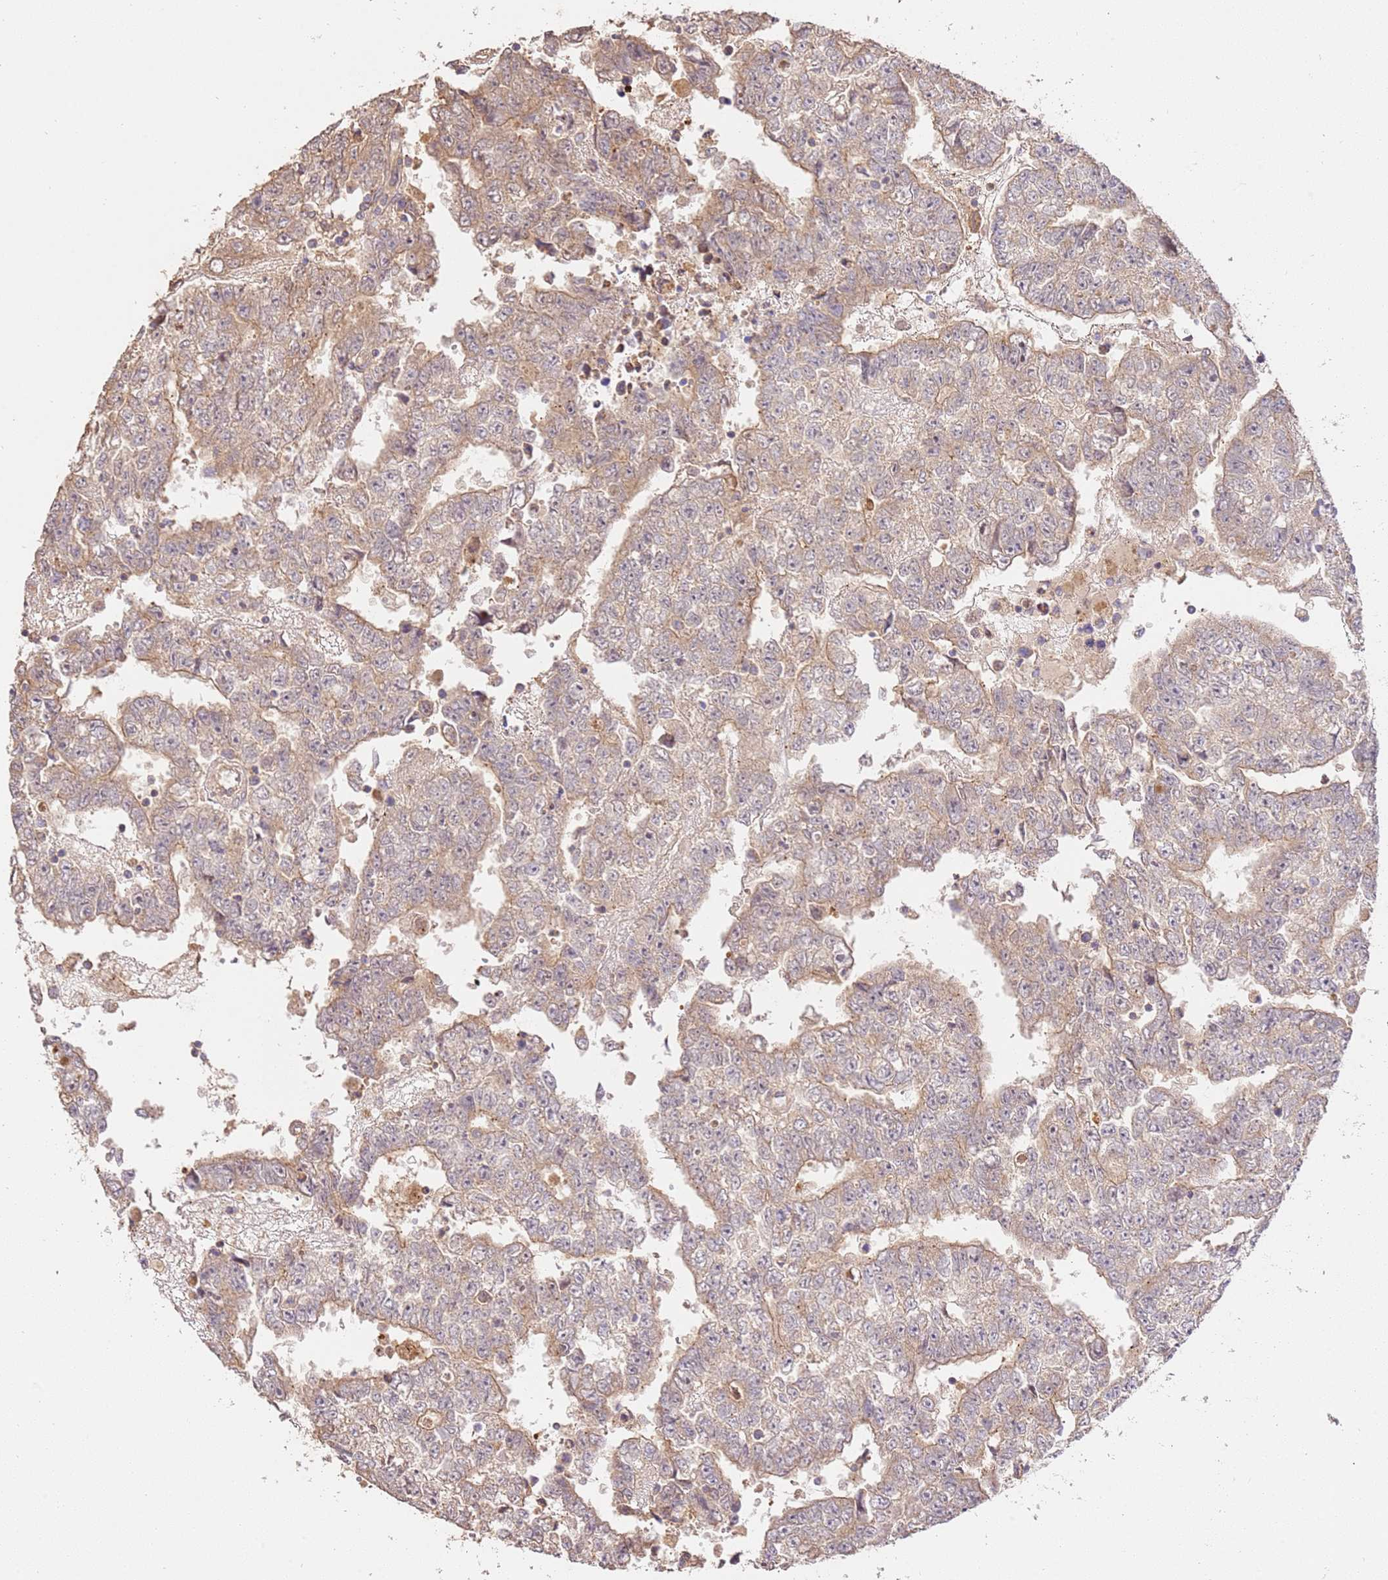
{"staining": {"intensity": "weak", "quantity": "25%-75%", "location": "cytoplasmic/membranous"}, "tissue": "testis cancer", "cell_type": "Tumor cells", "image_type": "cancer", "snomed": [{"axis": "morphology", "description": "Carcinoma, Embryonal, NOS"}, {"axis": "topography", "description": "Testis"}], "caption": "Testis cancer was stained to show a protein in brown. There is low levels of weak cytoplasmic/membranous positivity in approximately 25%-75% of tumor cells.", "gene": "CEP55", "patient": {"sex": "male", "age": 25}}